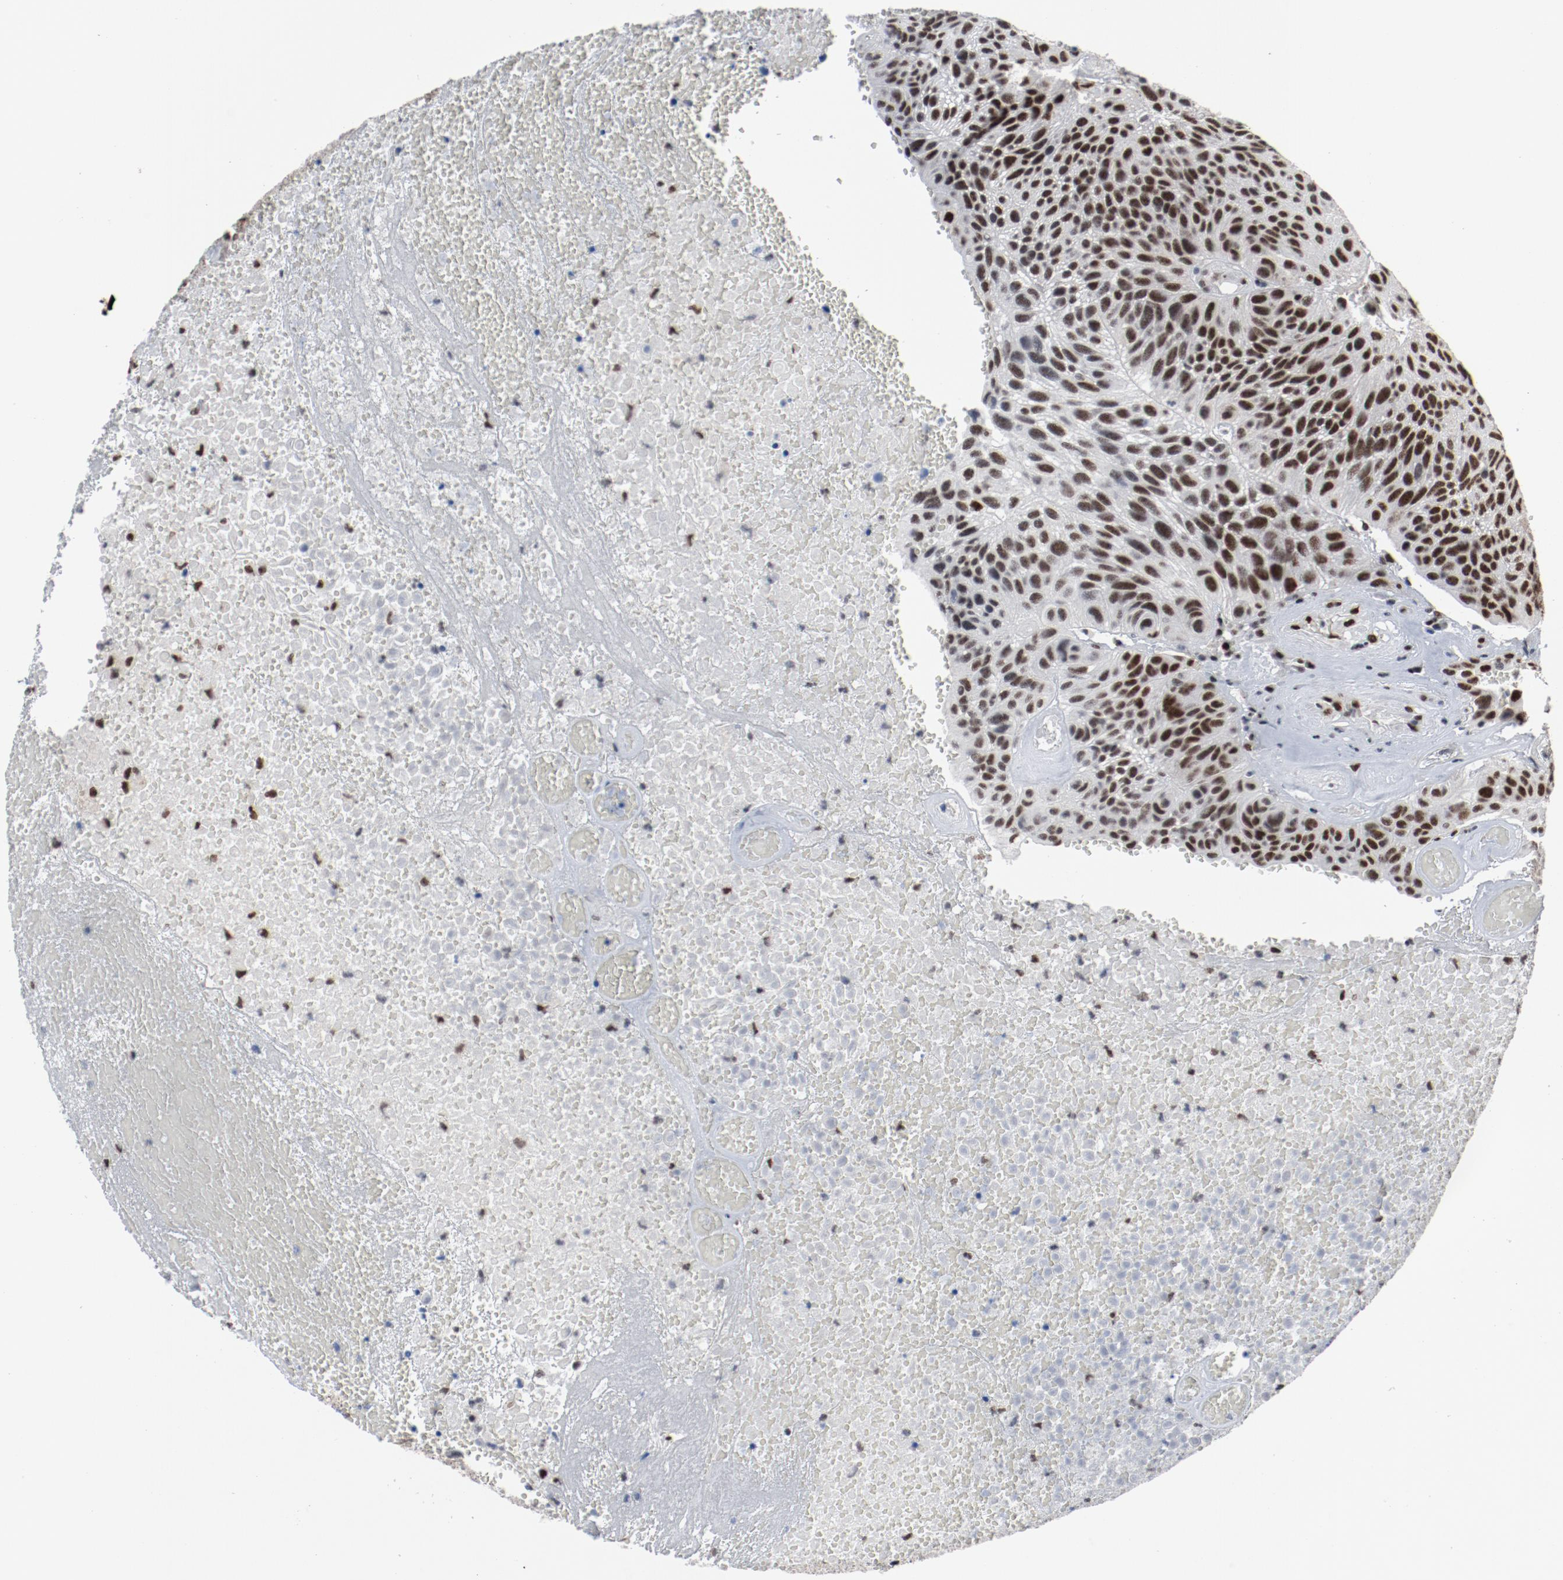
{"staining": {"intensity": "strong", "quantity": ">75%", "location": "nuclear"}, "tissue": "urothelial cancer", "cell_type": "Tumor cells", "image_type": "cancer", "snomed": [{"axis": "morphology", "description": "Urothelial carcinoma, High grade"}, {"axis": "topography", "description": "Urinary bladder"}], "caption": "Approximately >75% of tumor cells in urothelial cancer show strong nuclear protein expression as visualized by brown immunohistochemical staining.", "gene": "JMJD6", "patient": {"sex": "male", "age": 66}}